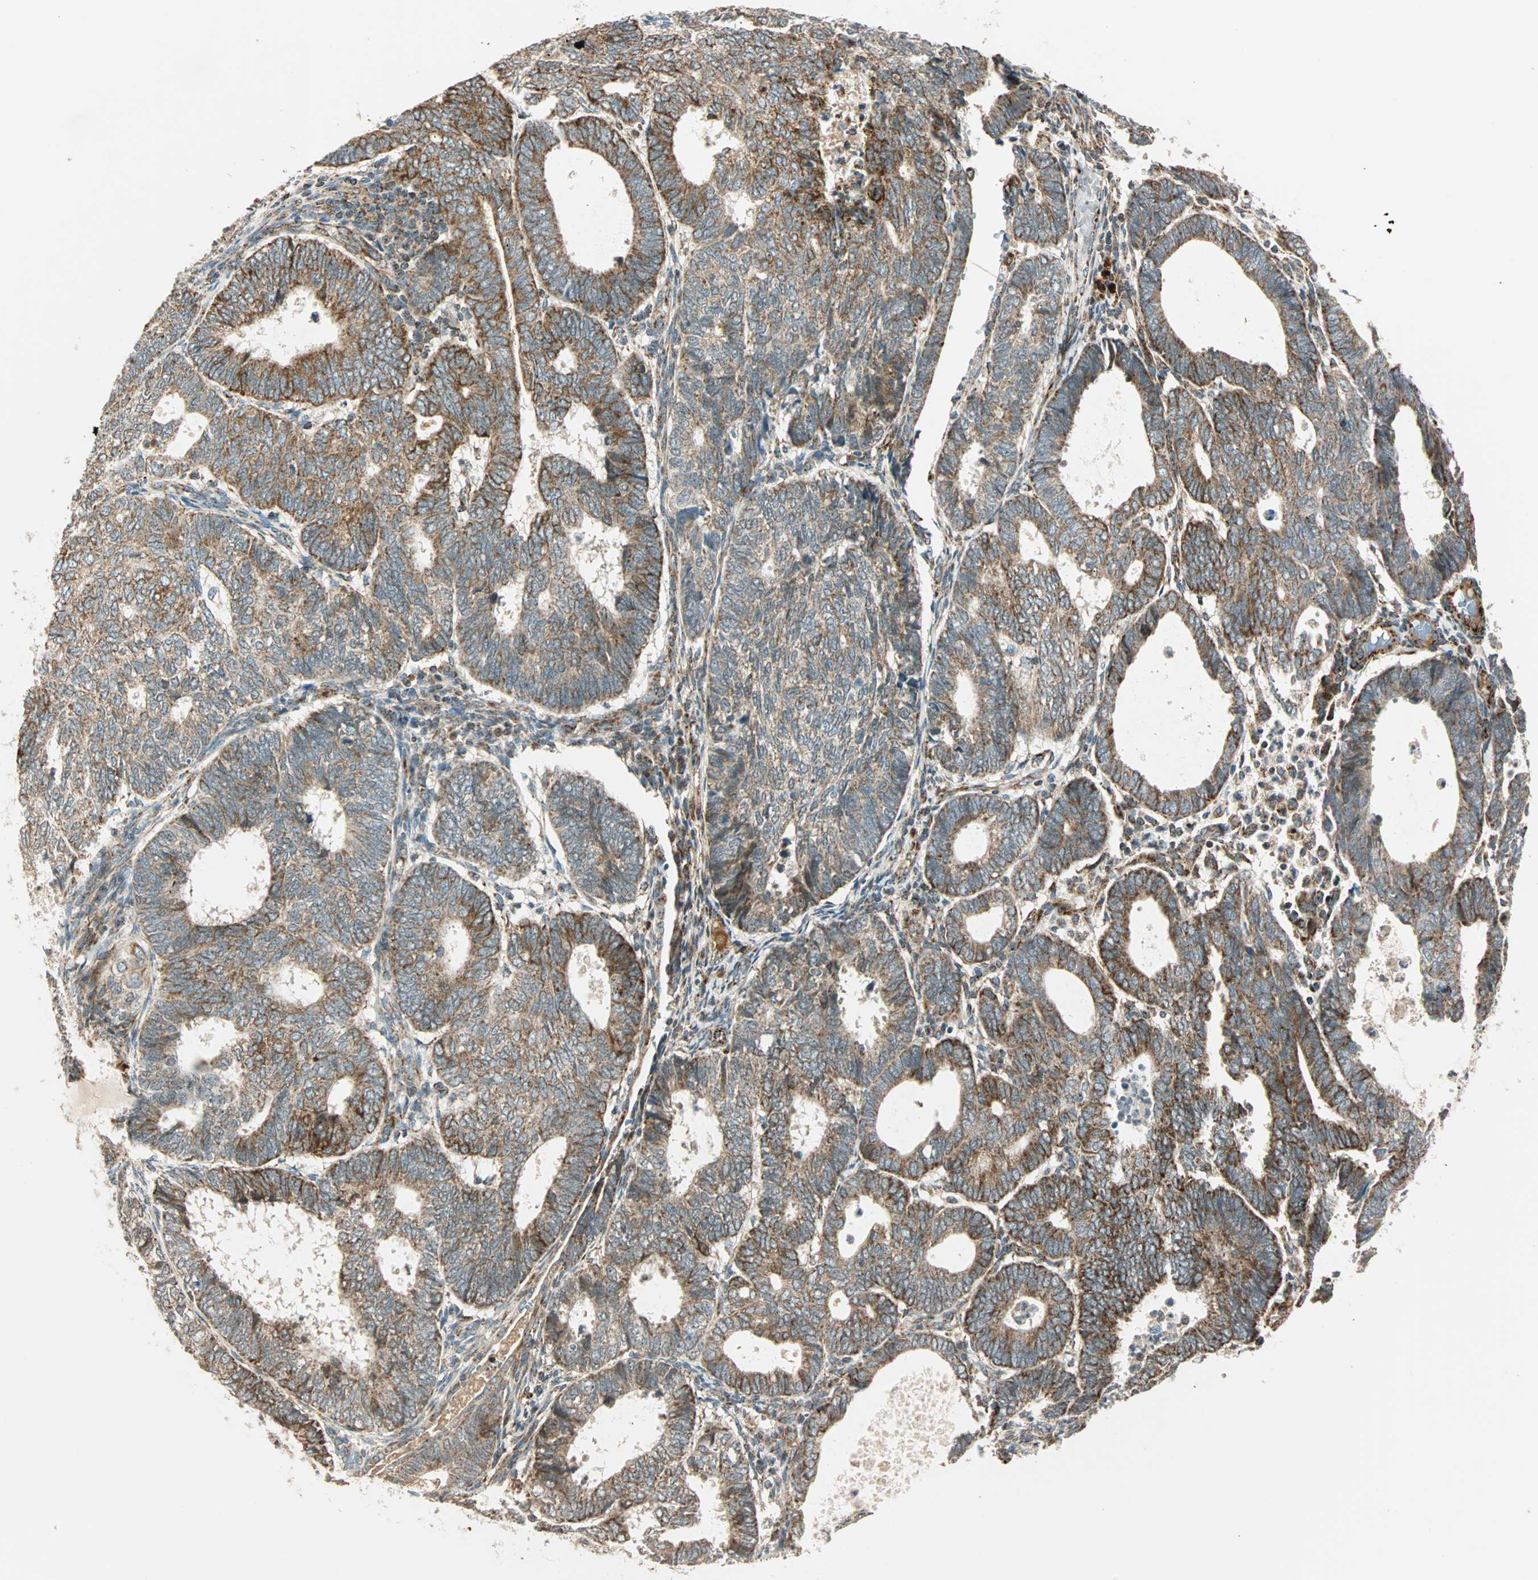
{"staining": {"intensity": "moderate", "quantity": "25%-75%", "location": "cytoplasmic/membranous"}, "tissue": "endometrial cancer", "cell_type": "Tumor cells", "image_type": "cancer", "snomed": [{"axis": "morphology", "description": "Adenocarcinoma, NOS"}, {"axis": "topography", "description": "Uterus"}], "caption": "Immunohistochemical staining of human adenocarcinoma (endometrial) demonstrates moderate cytoplasmic/membranous protein expression in about 25%-75% of tumor cells.", "gene": "SPRY4", "patient": {"sex": "female", "age": 60}}